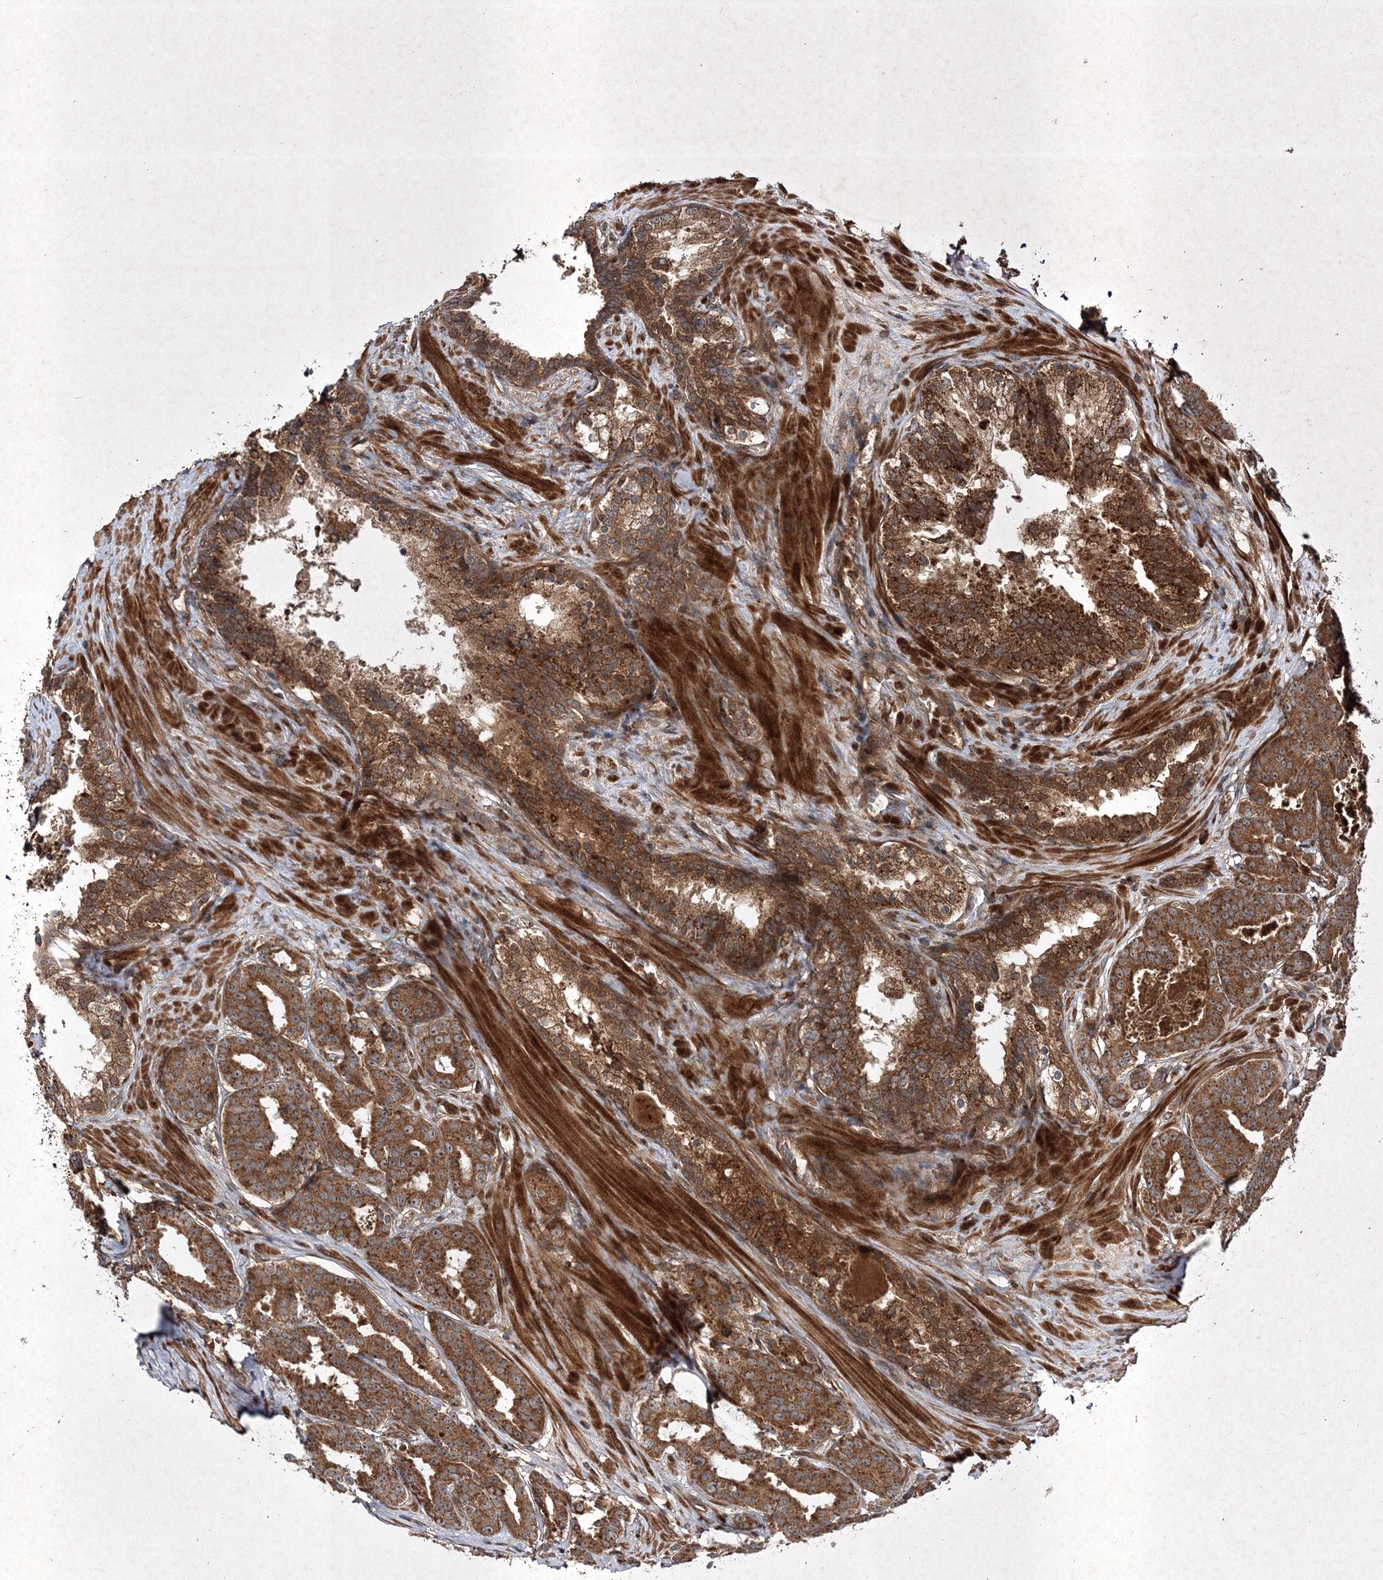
{"staining": {"intensity": "strong", "quantity": ">75%", "location": "cytoplasmic/membranous"}, "tissue": "prostate cancer", "cell_type": "Tumor cells", "image_type": "cancer", "snomed": [{"axis": "morphology", "description": "Adenocarcinoma, High grade"}, {"axis": "topography", "description": "Prostate"}], "caption": "Strong cytoplasmic/membranous expression is seen in about >75% of tumor cells in prostate cancer.", "gene": "DNAJC13", "patient": {"sex": "male", "age": 57}}